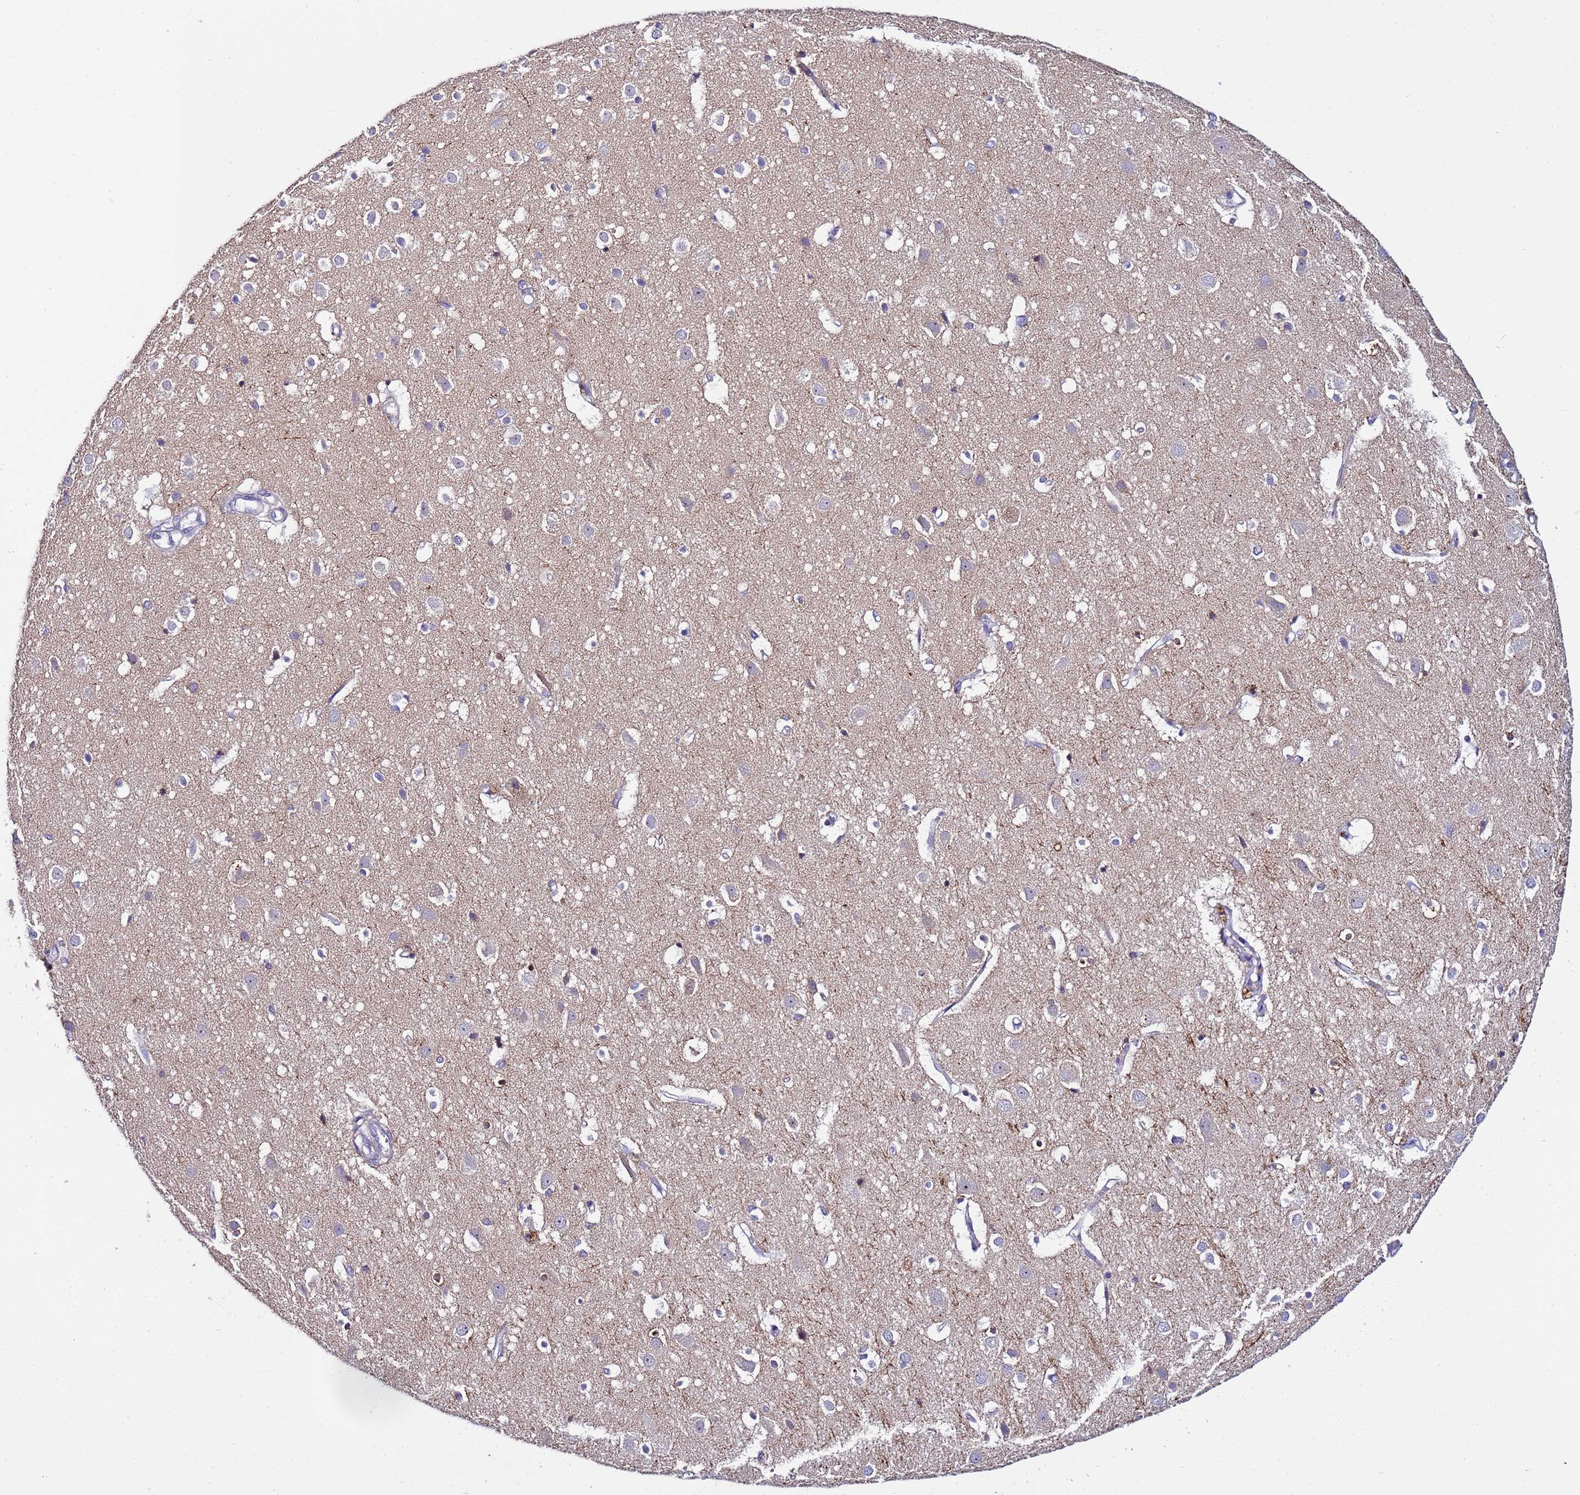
{"staining": {"intensity": "weak", "quantity": "<25%", "location": "cytoplasmic/membranous"}, "tissue": "cerebral cortex", "cell_type": "Endothelial cells", "image_type": "normal", "snomed": [{"axis": "morphology", "description": "Normal tissue, NOS"}, {"axis": "topography", "description": "Cerebral cortex"}], "caption": "Benign cerebral cortex was stained to show a protein in brown. There is no significant expression in endothelial cells. (IHC, brightfield microscopy, high magnification).", "gene": "IGSF11", "patient": {"sex": "male", "age": 54}}